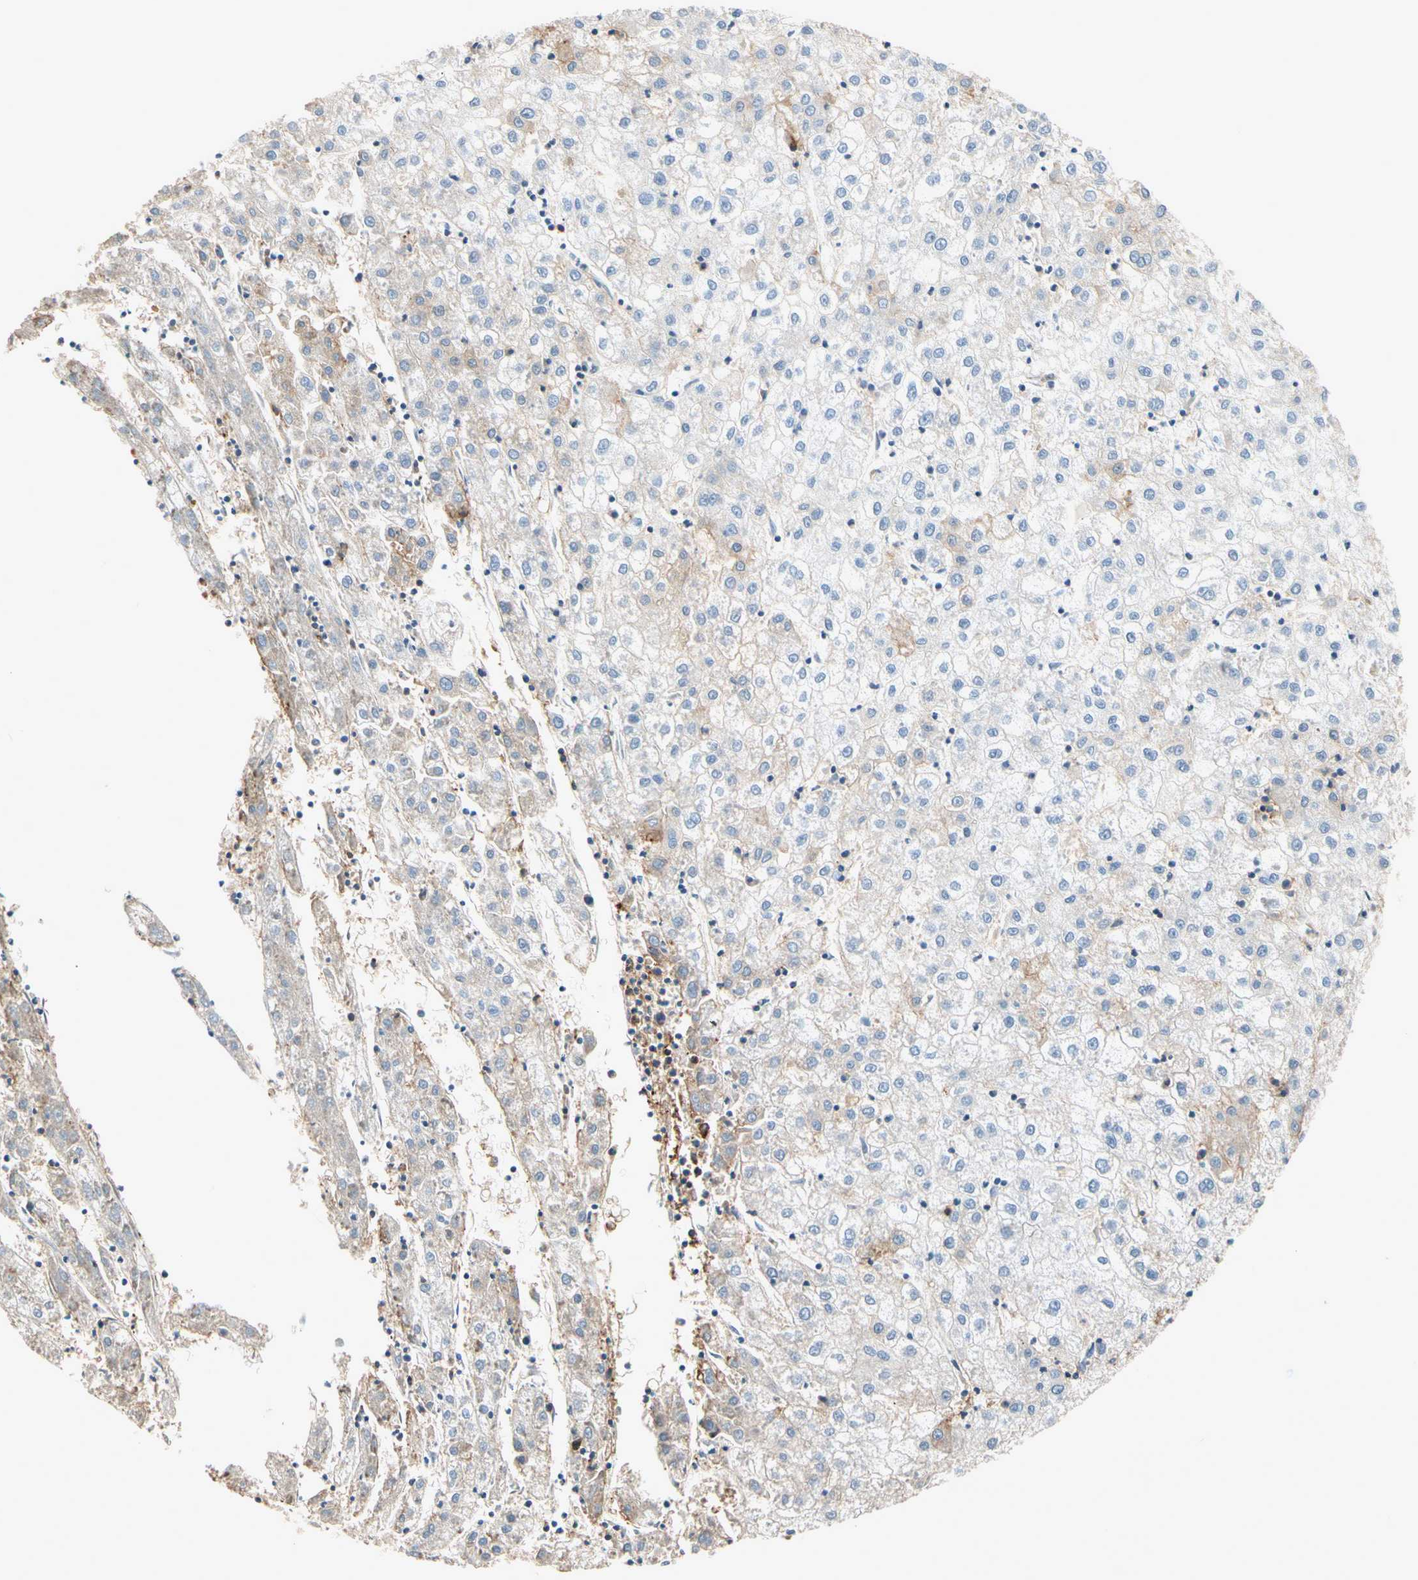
{"staining": {"intensity": "weak", "quantity": "25%-75%", "location": "cytoplasmic/membranous"}, "tissue": "liver cancer", "cell_type": "Tumor cells", "image_type": "cancer", "snomed": [{"axis": "morphology", "description": "Carcinoma, Hepatocellular, NOS"}, {"axis": "topography", "description": "Liver"}], "caption": "Liver hepatocellular carcinoma stained with a protein marker shows weak staining in tumor cells.", "gene": "NDFIP2", "patient": {"sex": "male", "age": 72}}